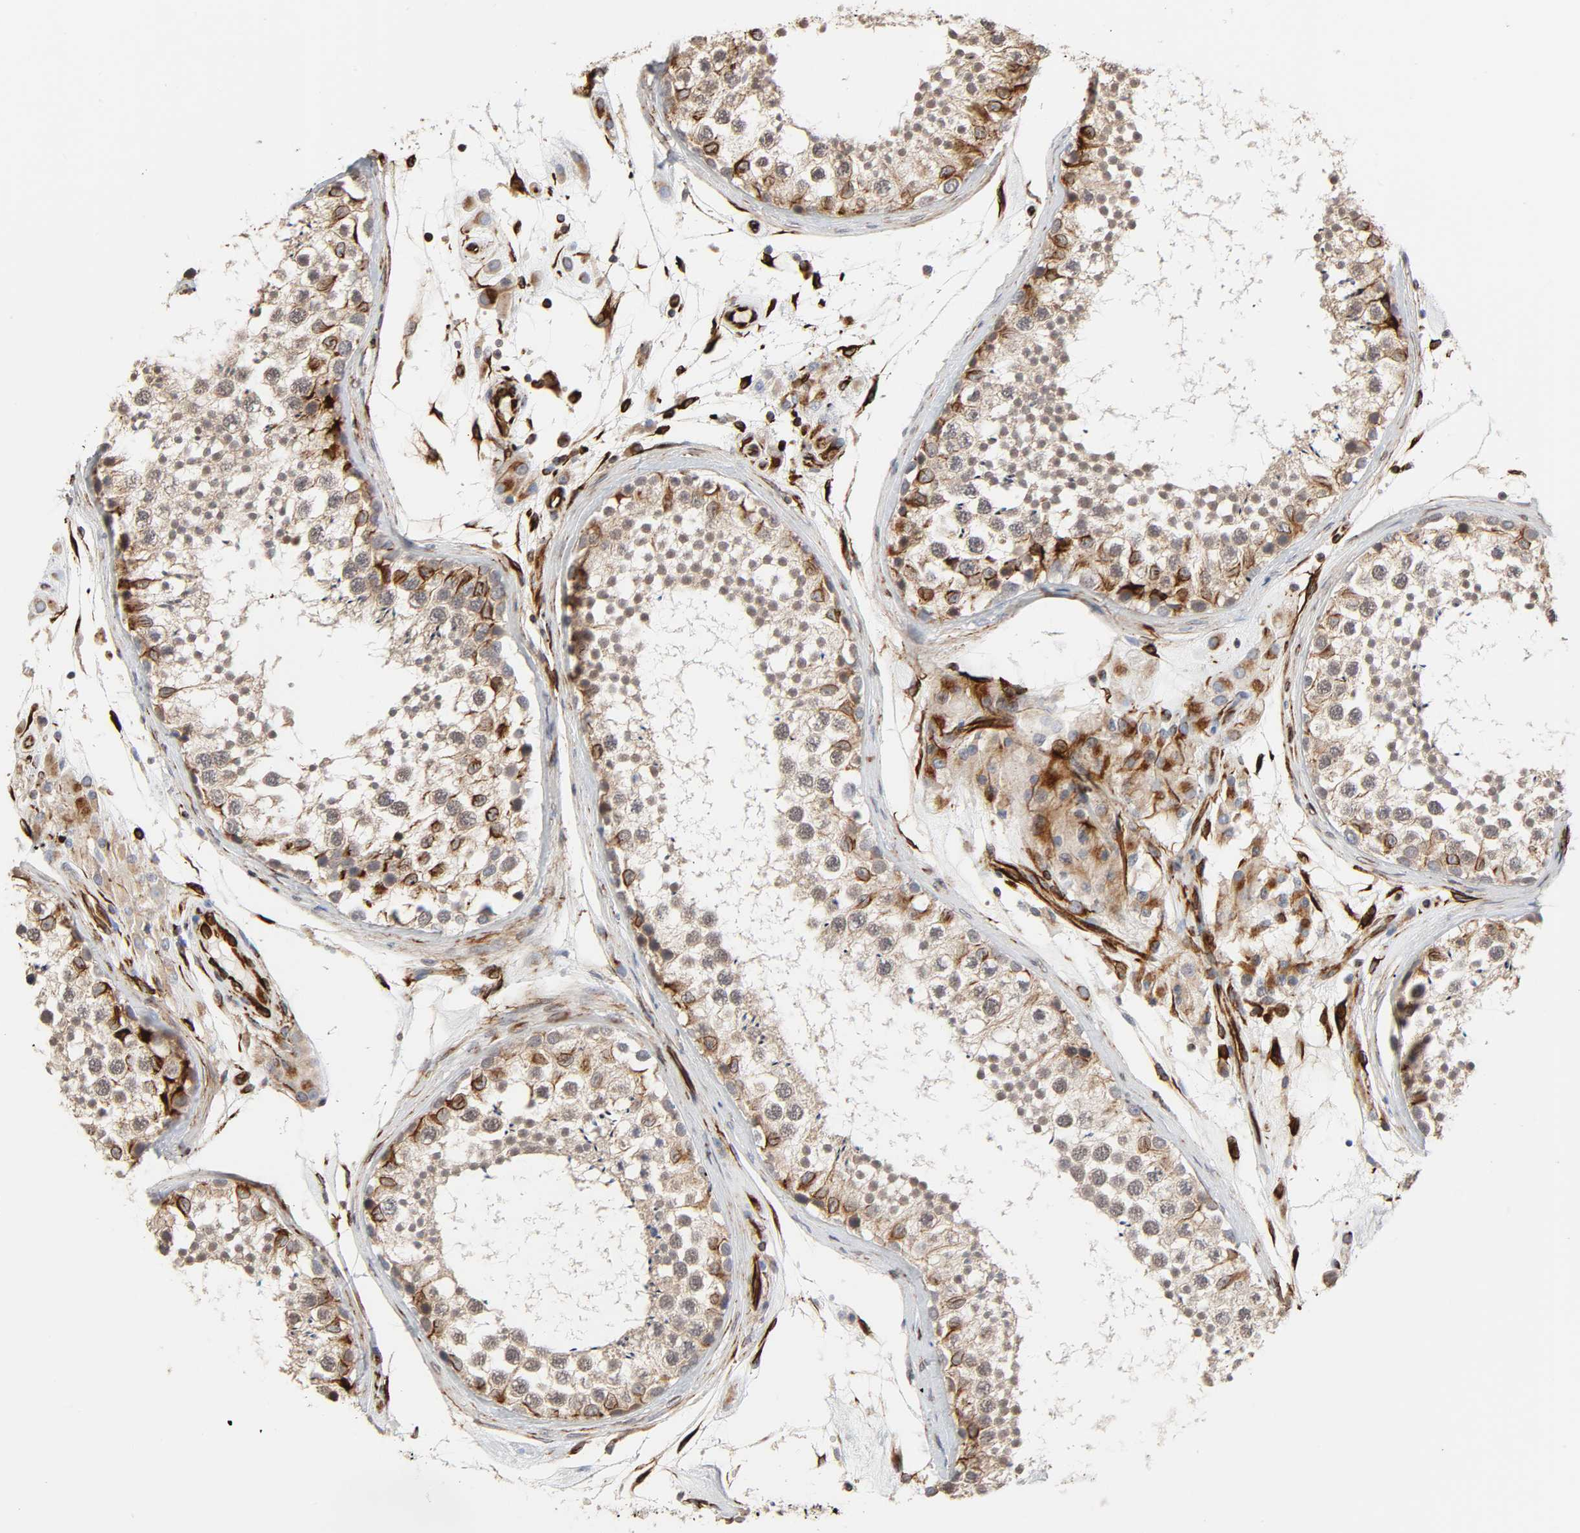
{"staining": {"intensity": "strong", "quantity": "<25%", "location": "cytoplasmic/membranous"}, "tissue": "testis", "cell_type": "Cells in seminiferous ducts", "image_type": "normal", "snomed": [{"axis": "morphology", "description": "Normal tissue, NOS"}, {"axis": "topography", "description": "Testis"}], "caption": "Immunohistochemical staining of benign human testis shows <25% levels of strong cytoplasmic/membranous protein expression in approximately <25% of cells in seminiferous ducts.", "gene": "FAM118A", "patient": {"sex": "male", "age": 46}}